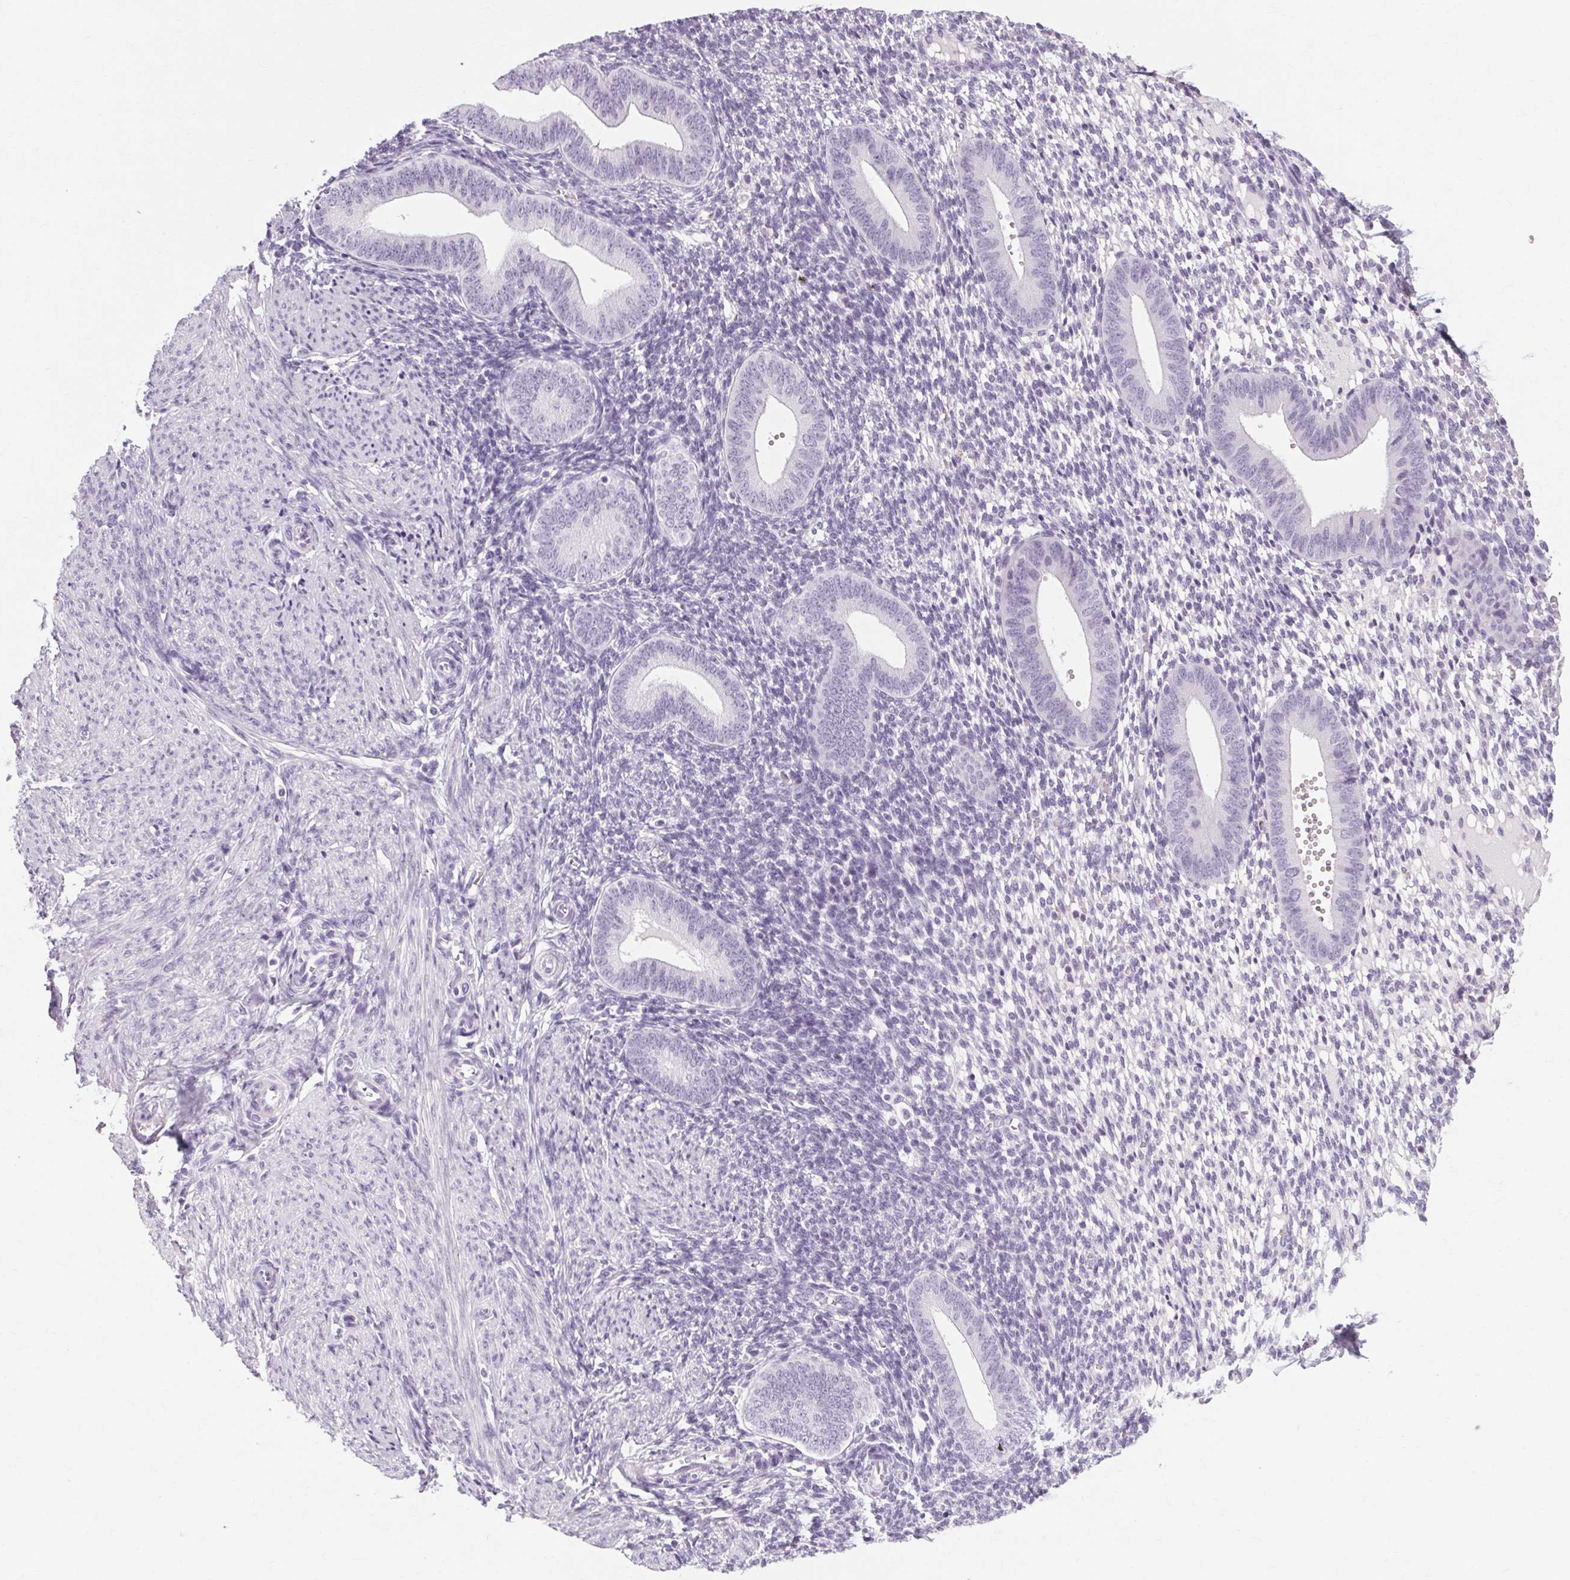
{"staining": {"intensity": "negative", "quantity": "none", "location": "none"}, "tissue": "endometrium", "cell_type": "Cells in endometrial stroma", "image_type": "normal", "snomed": [{"axis": "morphology", "description": "Normal tissue, NOS"}, {"axis": "topography", "description": "Endometrium"}], "caption": "This histopathology image is of benign endometrium stained with immunohistochemistry to label a protein in brown with the nuclei are counter-stained blue. There is no staining in cells in endometrial stroma. (Brightfield microscopy of DAB (3,3'-diaminobenzidine) immunohistochemistry at high magnification).", "gene": "POMC", "patient": {"sex": "female", "age": 40}}